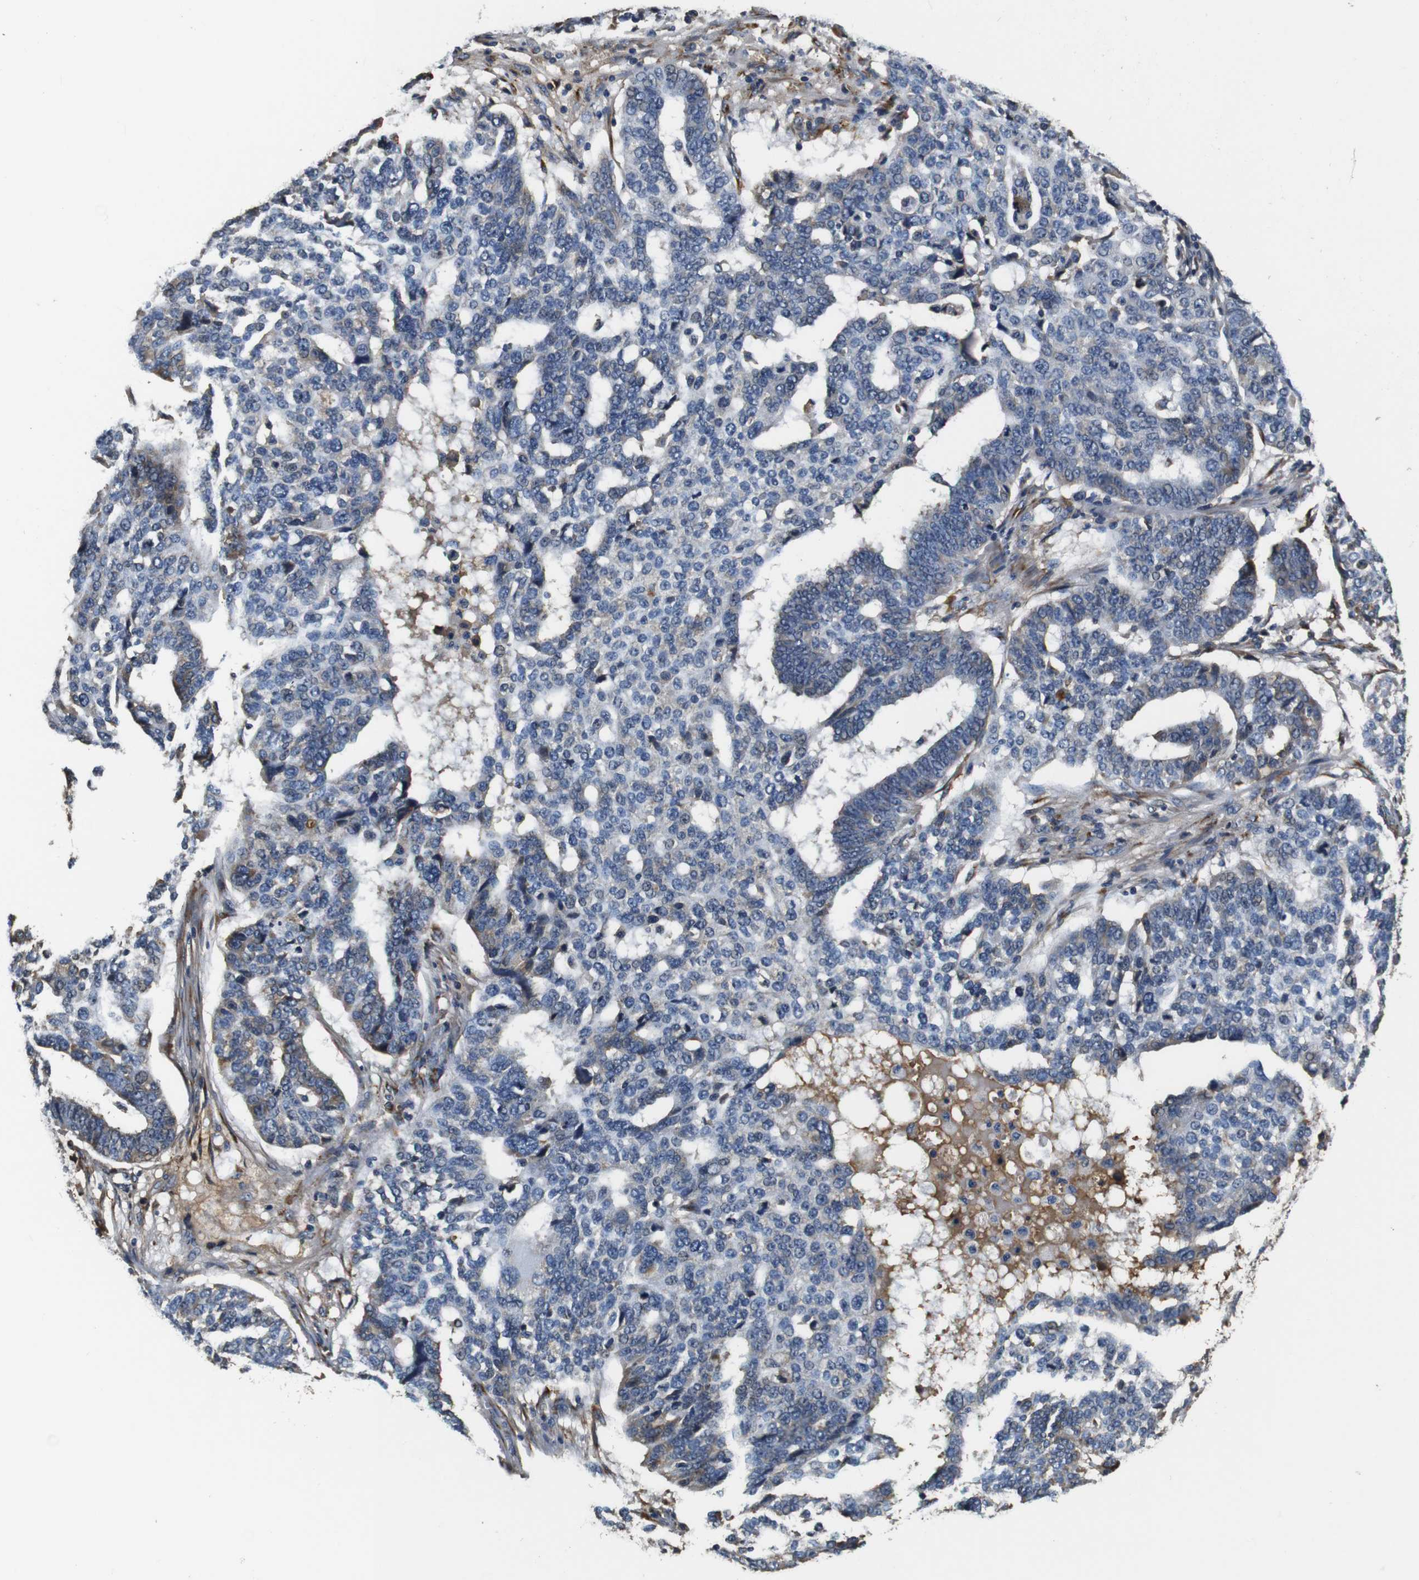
{"staining": {"intensity": "weak", "quantity": "<25%", "location": "cytoplasmic/membranous"}, "tissue": "ovarian cancer", "cell_type": "Tumor cells", "image_type": "cancer", "snomed": [{"axis": "morphology", "description": "Cystadenocarcinoma, serous, NOS"}, {"axis": "topography", "description": "Ovary"}], "caption": "DAB (3,3'-diaminobenzidine) immunohistochemical staining of human ovarian cancer reveals no significant expression in tumor cells.", "gene": "COL1A1", "patient": {"sex": "female", "age": 59}}